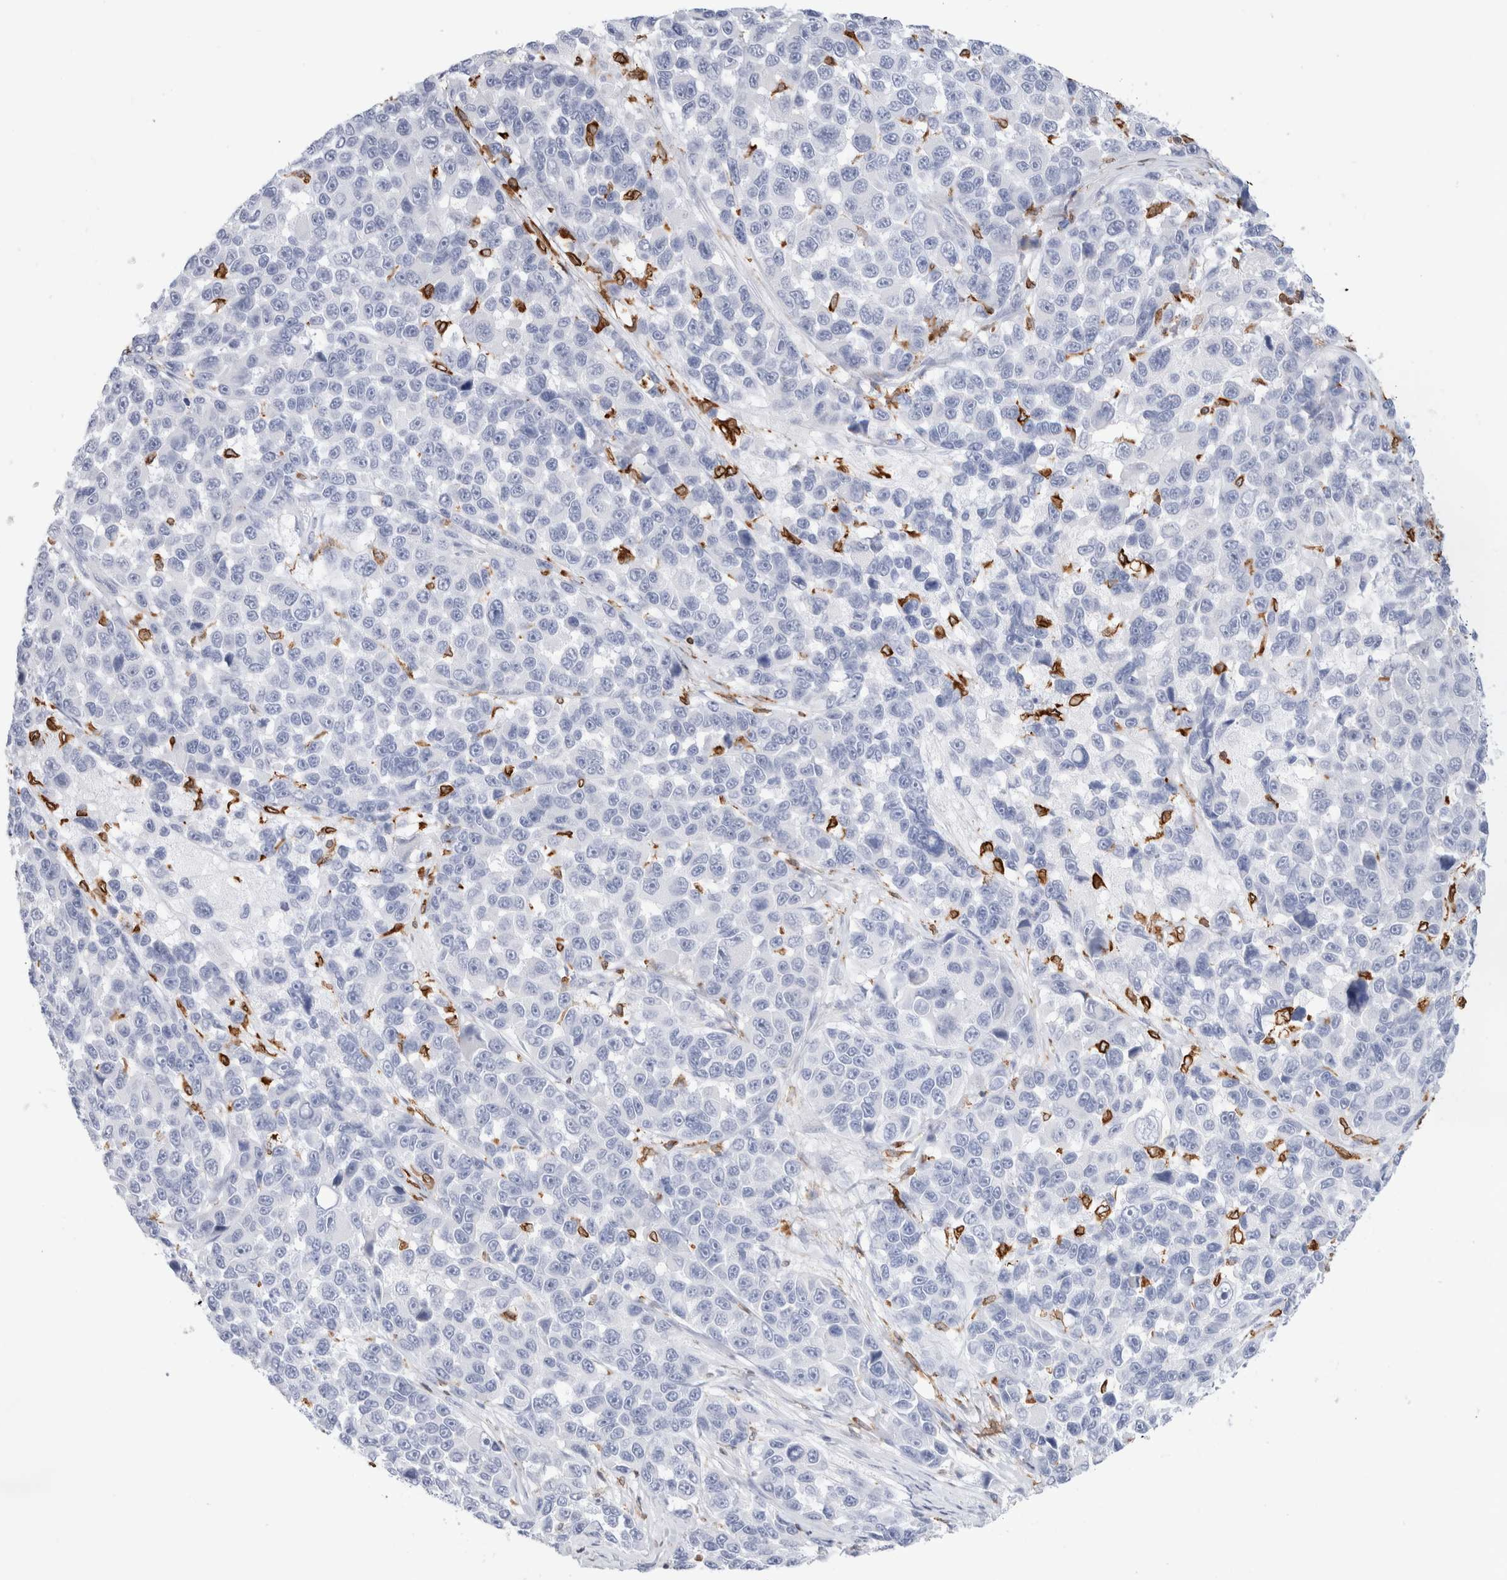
{"staining": {"intensity": "negative", "quantity": "none", "location": "none"}, "tissue": "melanoma", "cell_type": "Tumor cells", "image_type": "cancer", "snomed": [{"axis": "morphology", "description": "Malignant melanoma, NOS"}, {"axis": "topography", "description": "Skin"}], "caption": "Protein analysis of malignant melanoma shows no significant positivity in tumor cells.", "gene": "ALOX5AP", "patient": {"sex": "male", "age": 53}}